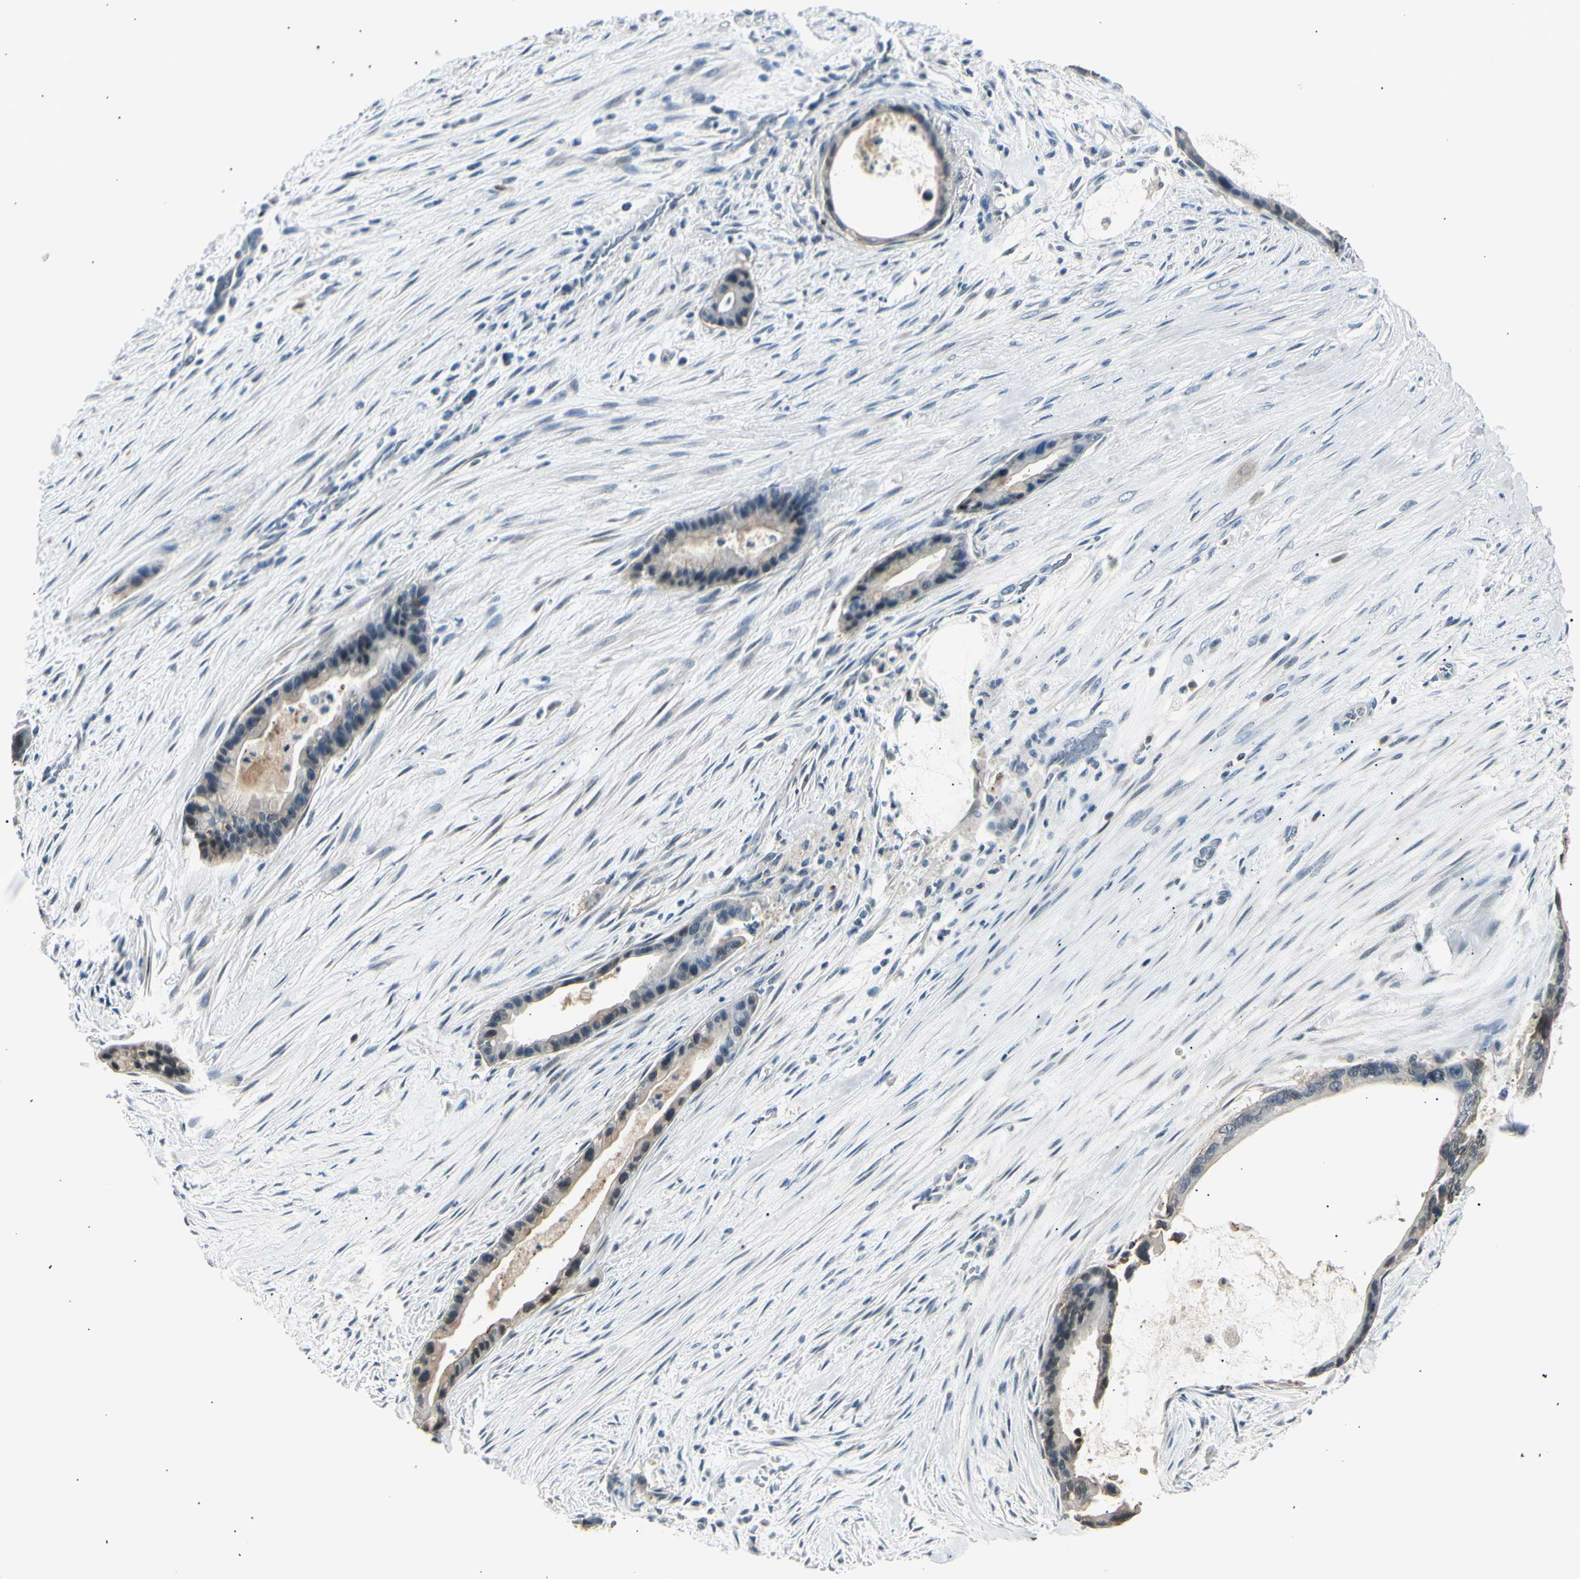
{"staining": {"intensity": "weak", "quantity": "25%-75%", "location": "cytoplasmic/membranous"}, "tissue": "liver cancer", "cell_type": "Tumor cells", "image_type": "cancer", "snomed": [{"axis": "morphology", "description": "Cholangiocarcinoma"}, {"axis": "topography", "description": "Liver"}], "caption": "DAB immunohistochemical staining of human liver cholangiocarcinoma displays weak cytoplasmic/membranous protein expression in about 25%-75% of tumor cells.", "gene": "LHPP", "patient": {"sex": "female", "age": 55}}